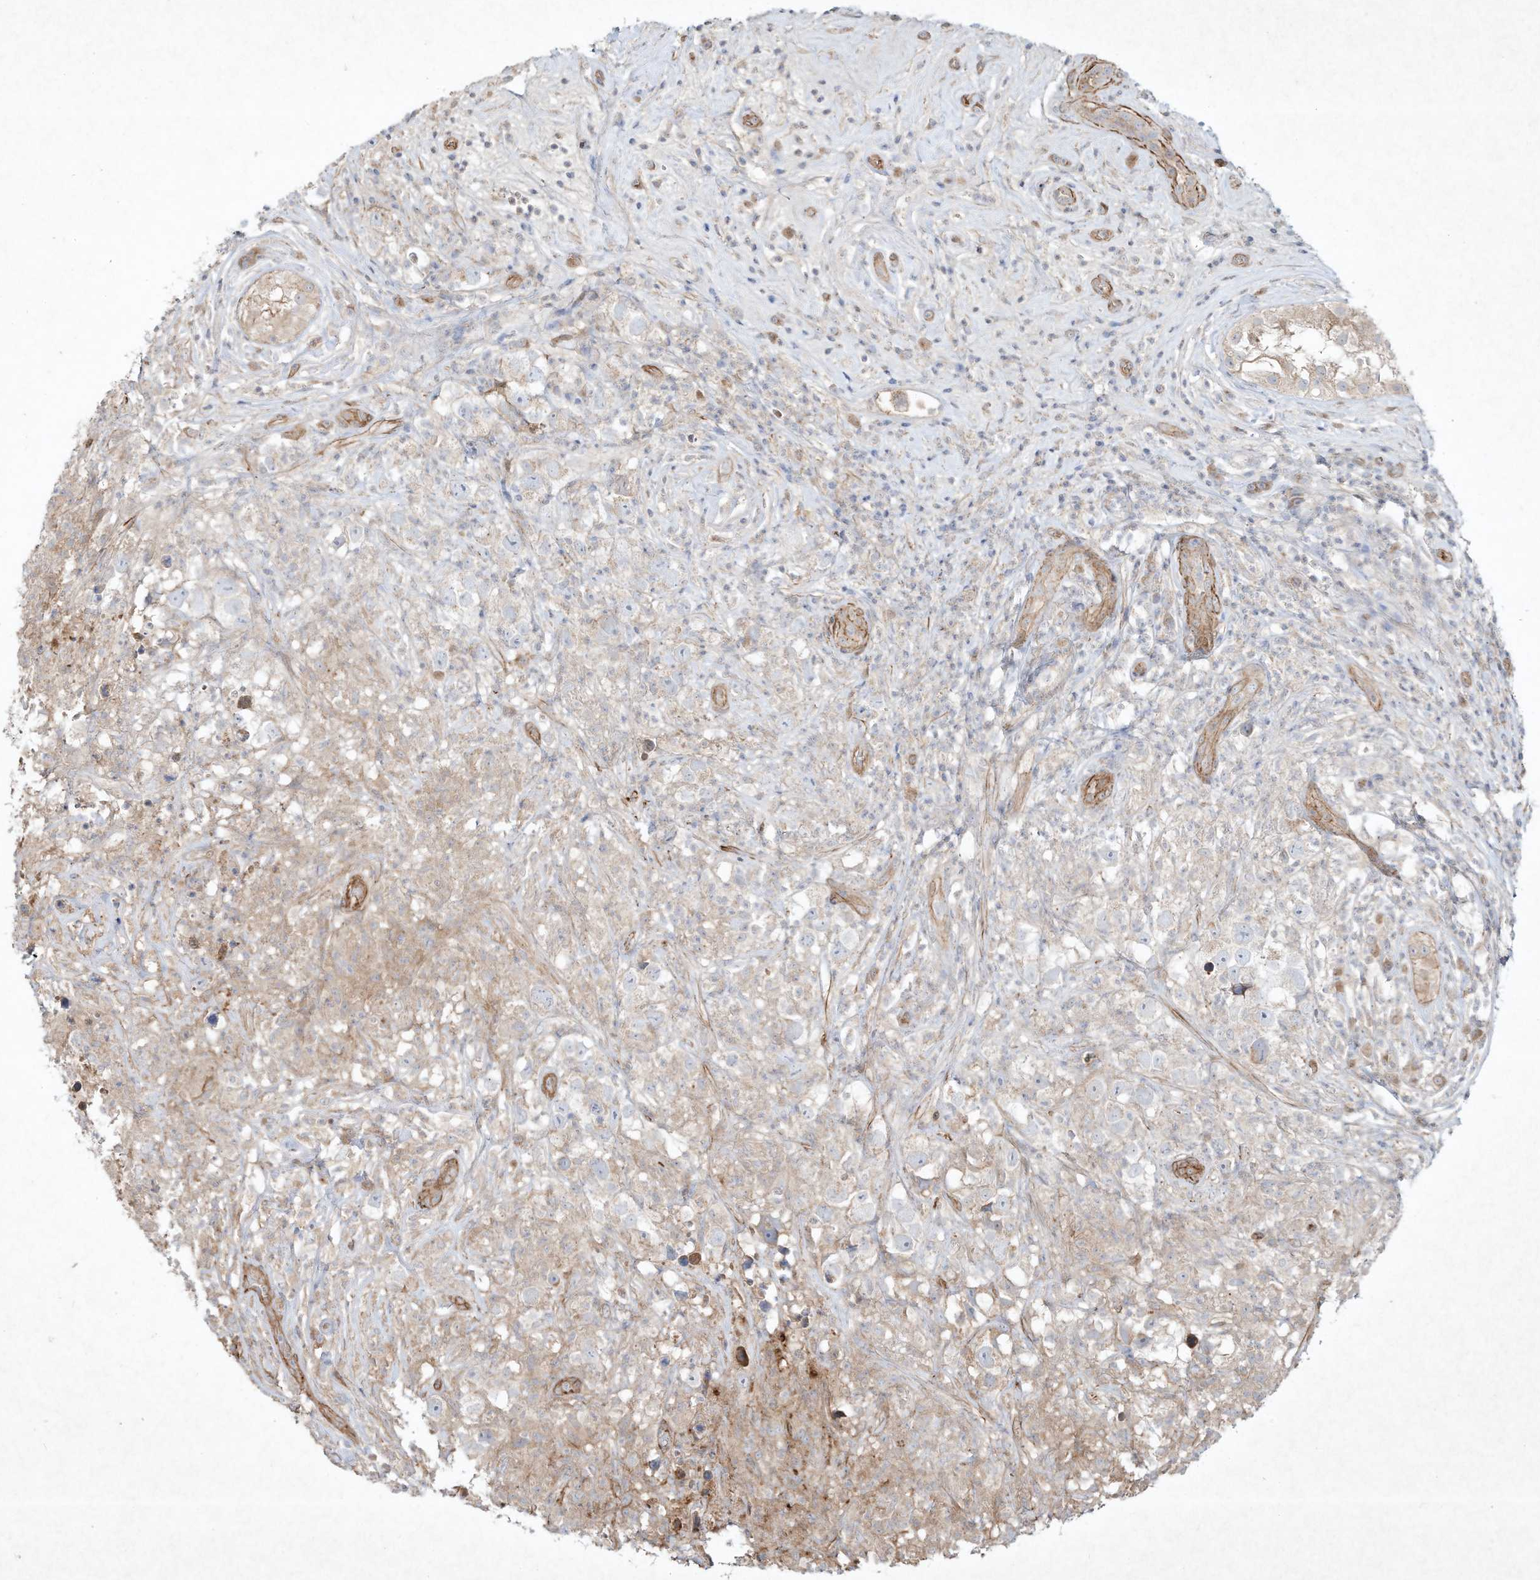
{"staining": {"intensity": "weak", "quantity": "25%-75%", "location": "cytoplasmic/membranous"}, "tissue": "testis cancer", "cell_type": "Tumor cells", "image_type": "cancer", "snomed": [{"axis": "morphology", "description": "Seminoma, NOS"}, {"axis": "topography", "description": "Testis"}], "caption": "IHC (DAB (3,3'-diaminobenzidine)) staining of human testis seminoma demonstrates weak cytoplasmic/membranous protein positivity in approximately 25%-75% of tumor cells.", "gene": "HTR5A", "patient": {"sex": "male", "age": 49}}